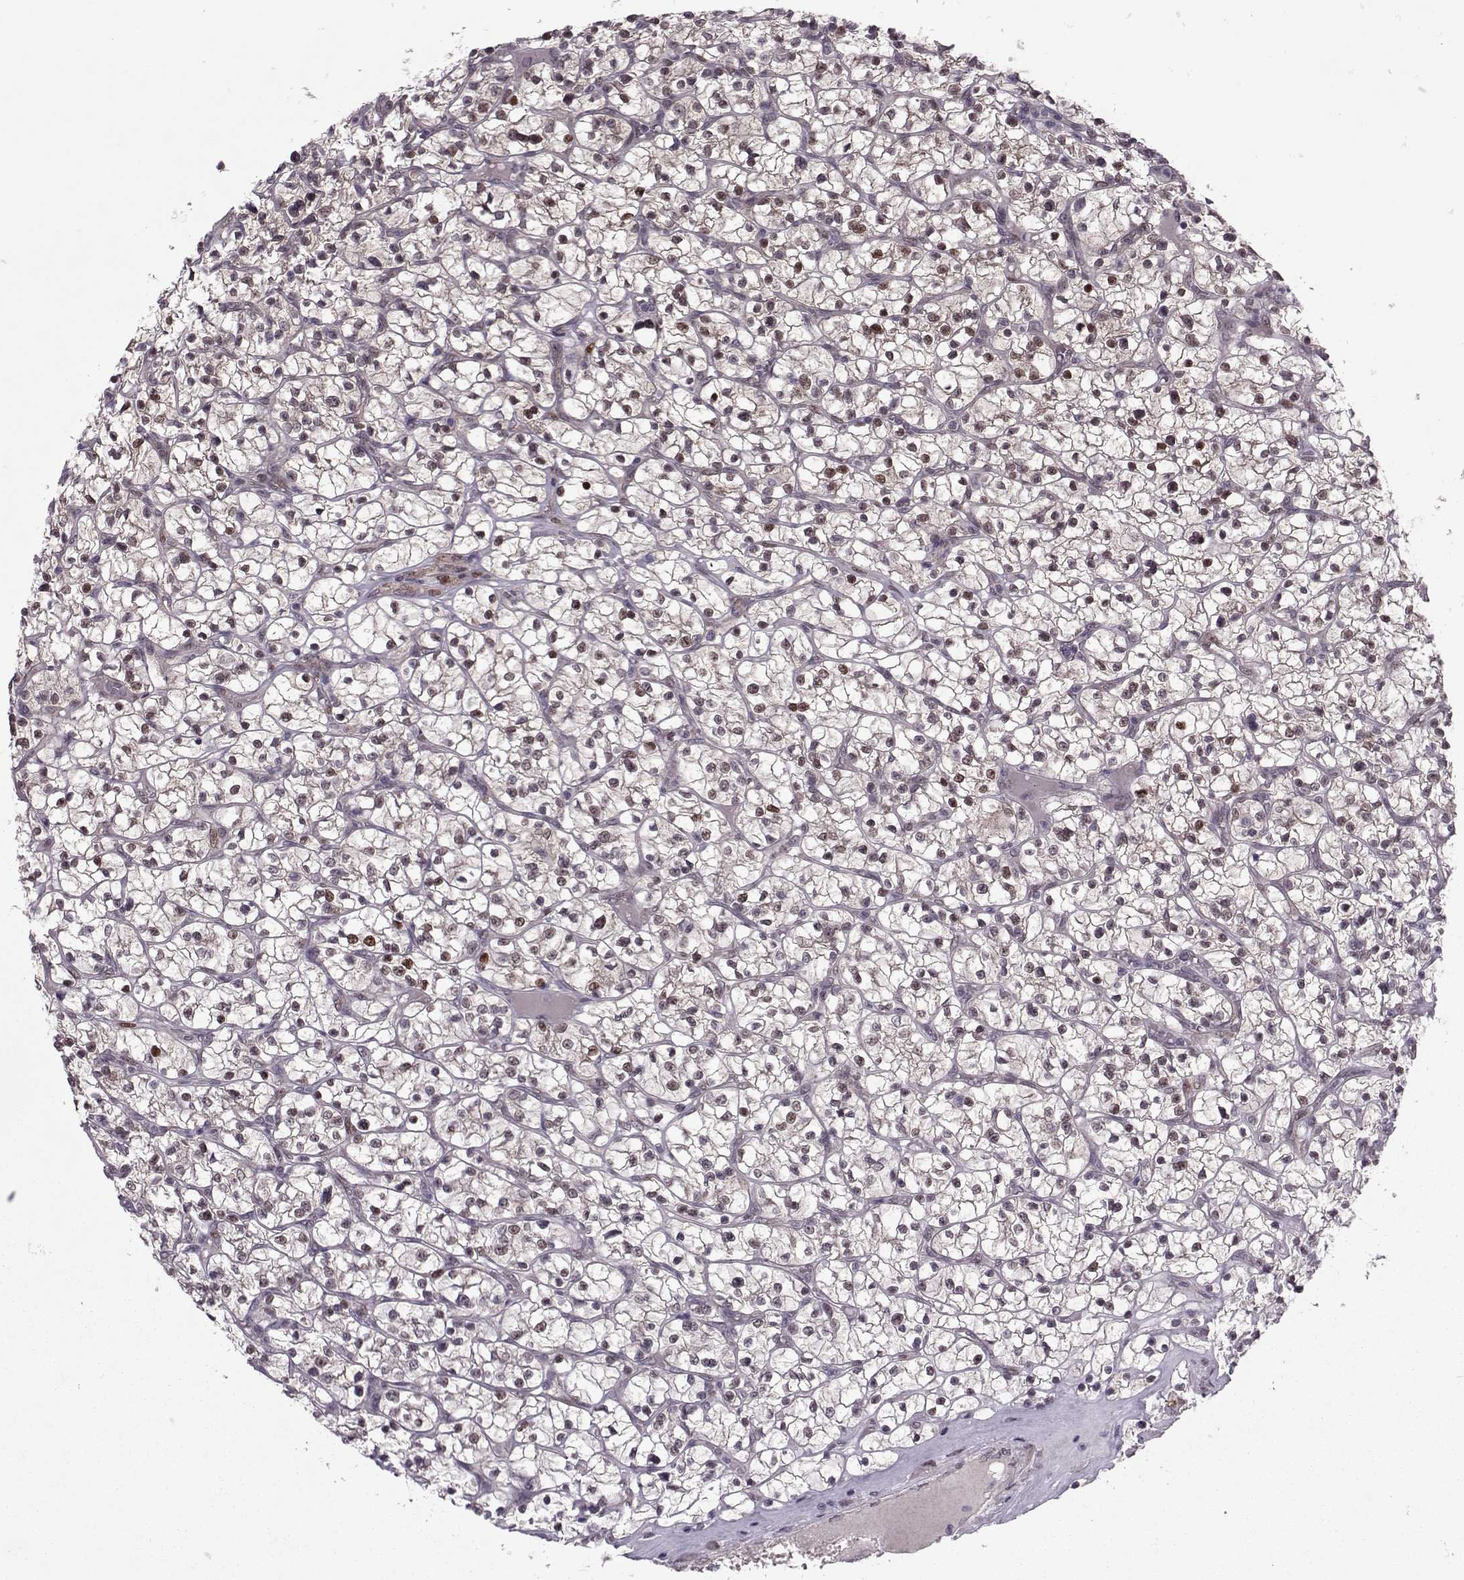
{"staining": {"intensity": "moderate", "quantity": "25%-75%", "location": "cytoplasmic/membranous,nuclear"}, "tissue": "renal cancer", "cell_type": "Tumor cells", "image_type": "cancer", "snomed": [{"axis": "morphology", "description": "Adenocarcinoma, NOS"}, {"axis": "topography", "description": "Kidney"}], "caption": "Tumor cells exhibit medium levels of moderate cytoplasmic/membranous and nuclear staining in approximately 25%-75% of cells in human renal adenocarcinoma.", "gene": "CDK4", "patient": {"sex": "female", "age": 64}}